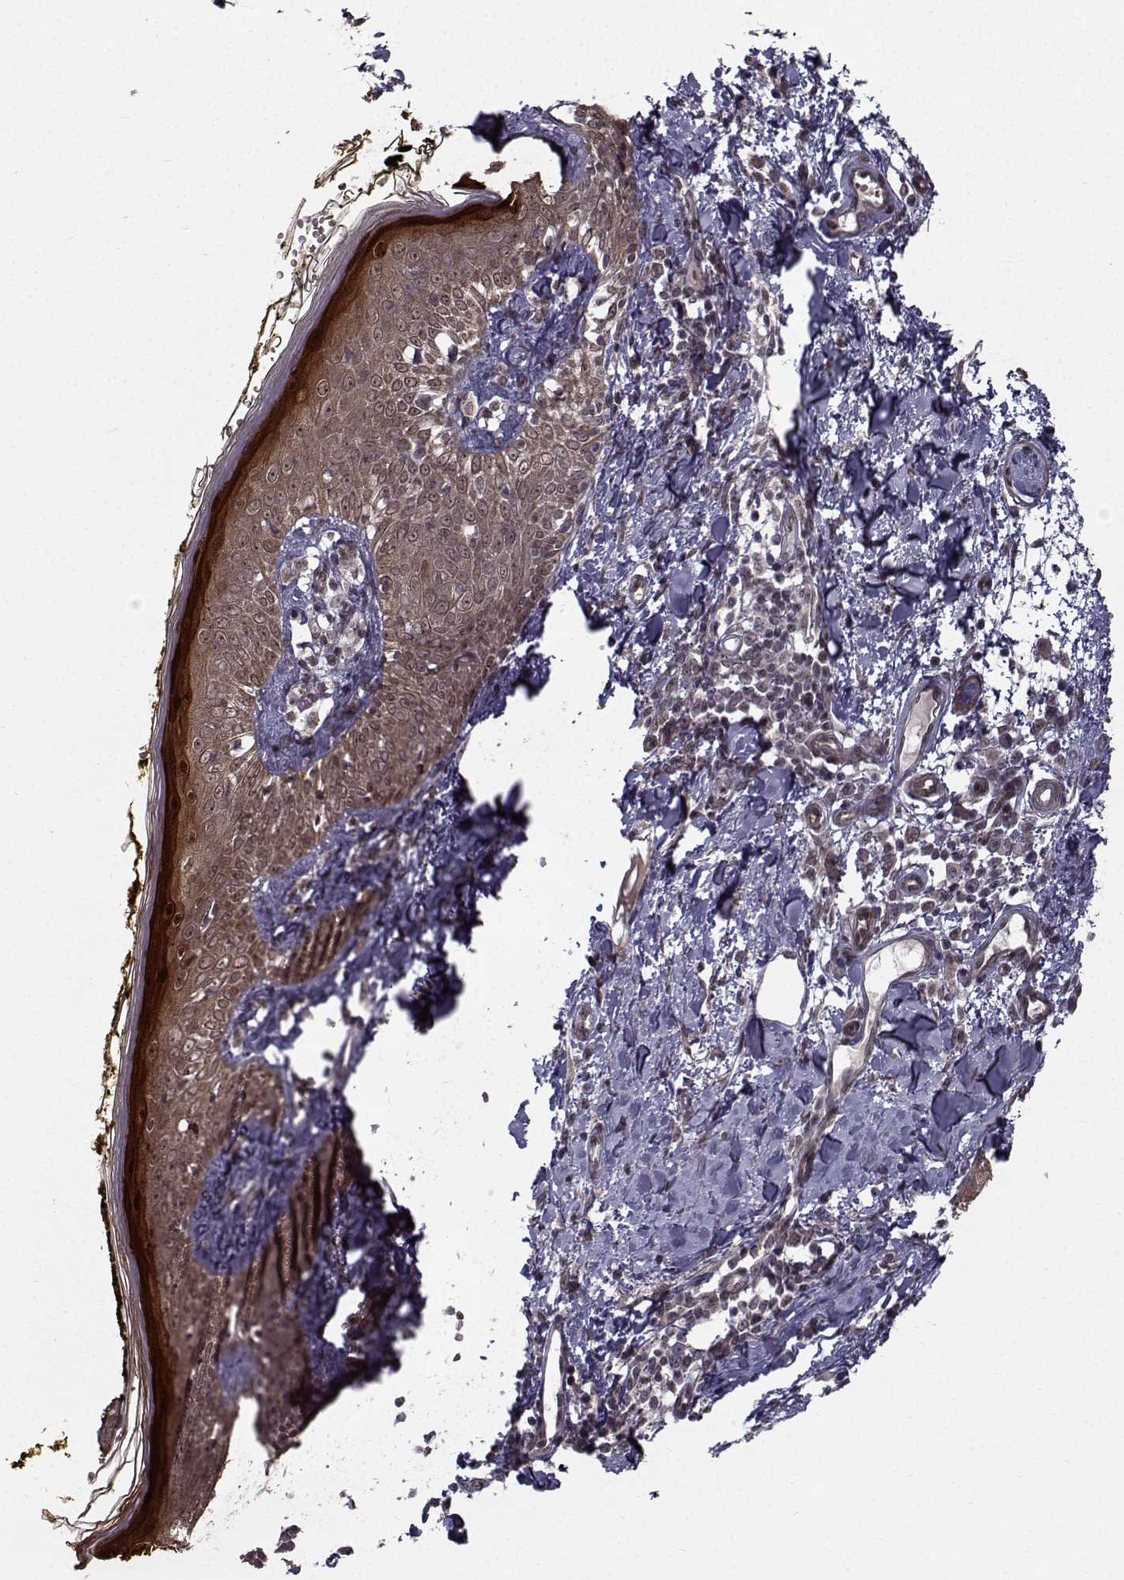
{"staining": {"intensity": "weak", "quantity": ">75%", "location": "cytoplasmic/membranous"}, "tissue": "skin", "cell_type": "Fibroblasts", "image_type": "normal", "snomed": [{"axis": "morphology", "description": "Normal tissue, NOS"}, {"axis": "topography", "description": "Skin"}], "caption": "Brown immunohistochemical staining in normal skin shows weak cytoplasmic/membranous staining in about >75% of fibroblasts.", "gene": "APC", "patient": {"sex": "male", "age": 76}}